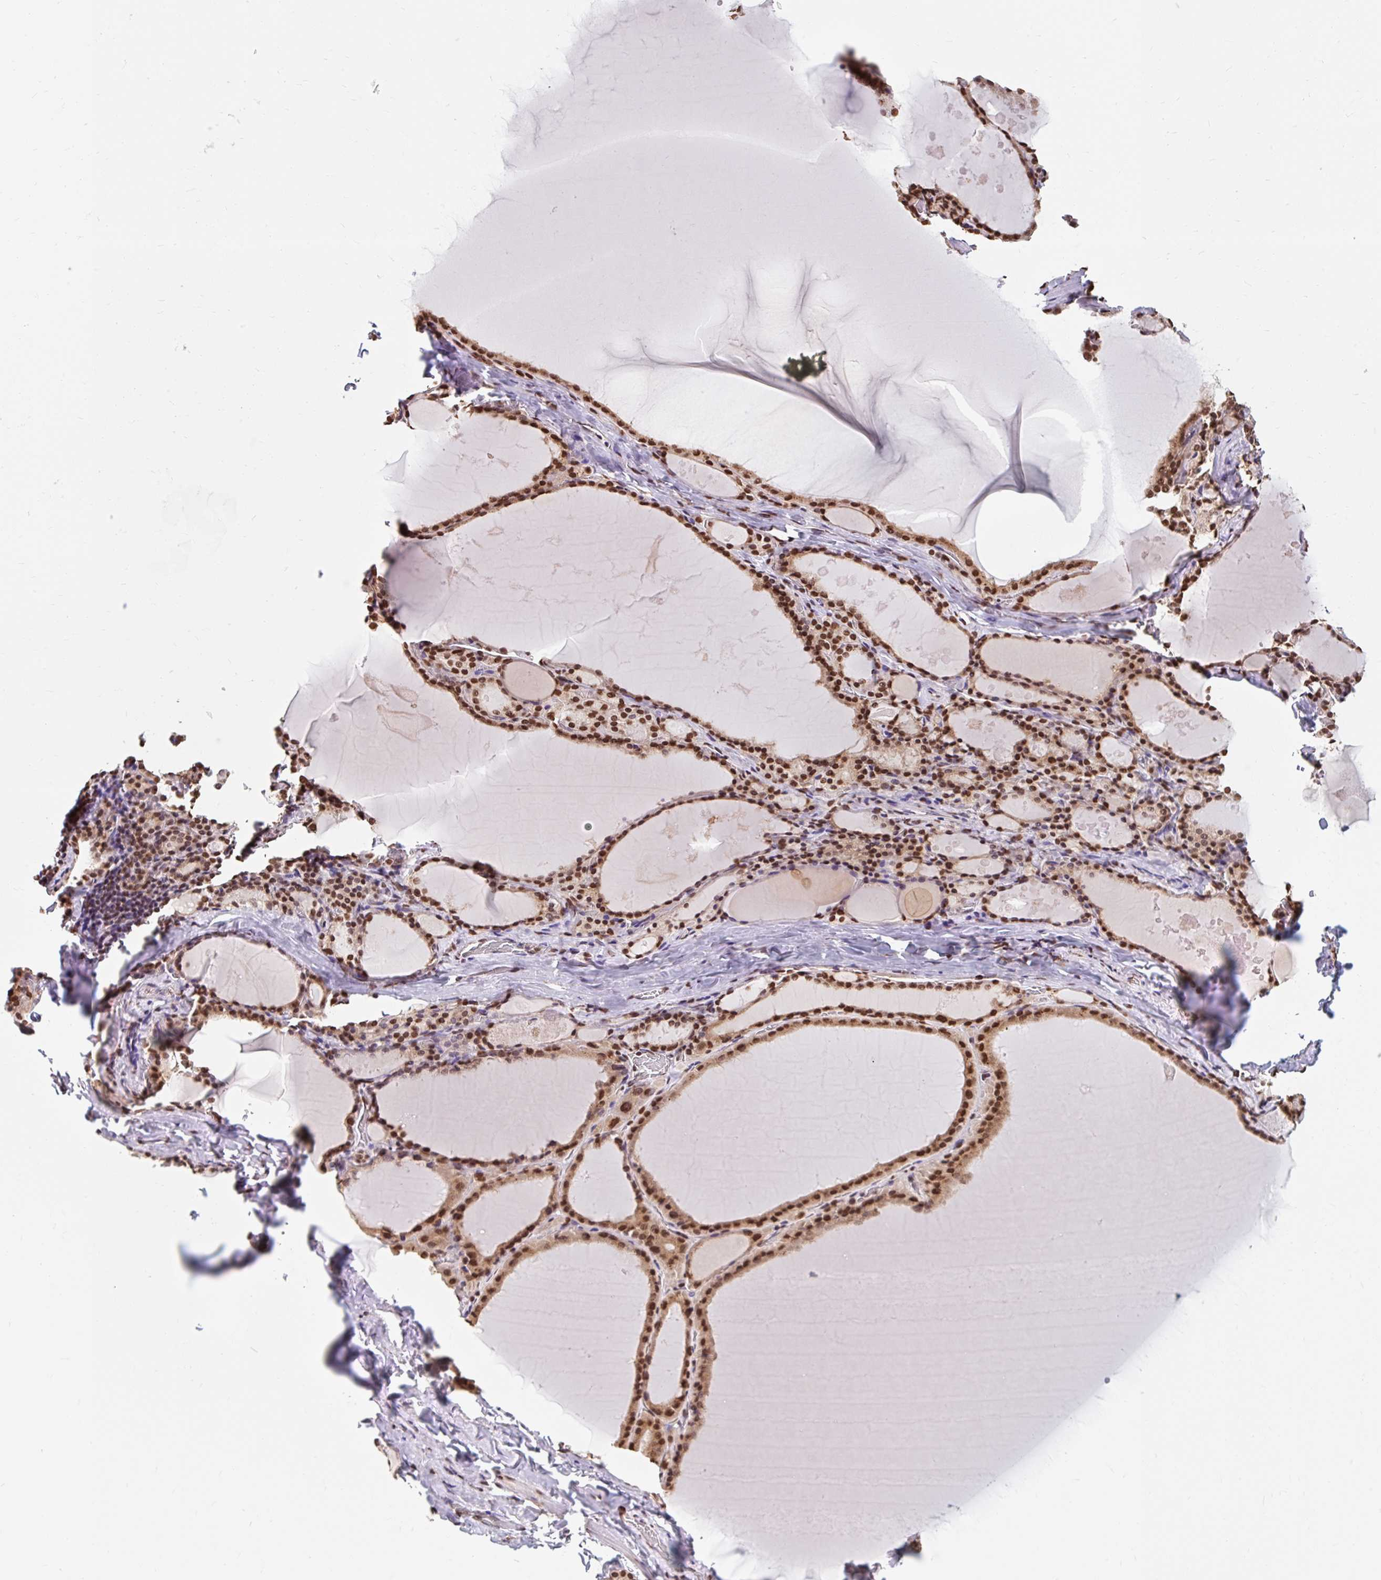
{"staining": {"intensity": "strong", "quantity": ">75%", "location": "nuclear"}, "tissue": "thyroid gland", "cell_type": "Glandular cells", "image_type": "normal", "snomed": [{"axis": "morphology", "description": "Normal tissue, NOS"}, {"axis": "topography", "description": "Thyroid gland"}], "caption": "Protein staining of normal thyroid gland exhibits strong nuclear expression in about >75% of glandular cells.", "gene": "BICRA", "patient": {"sex": "male", "age": 56}}